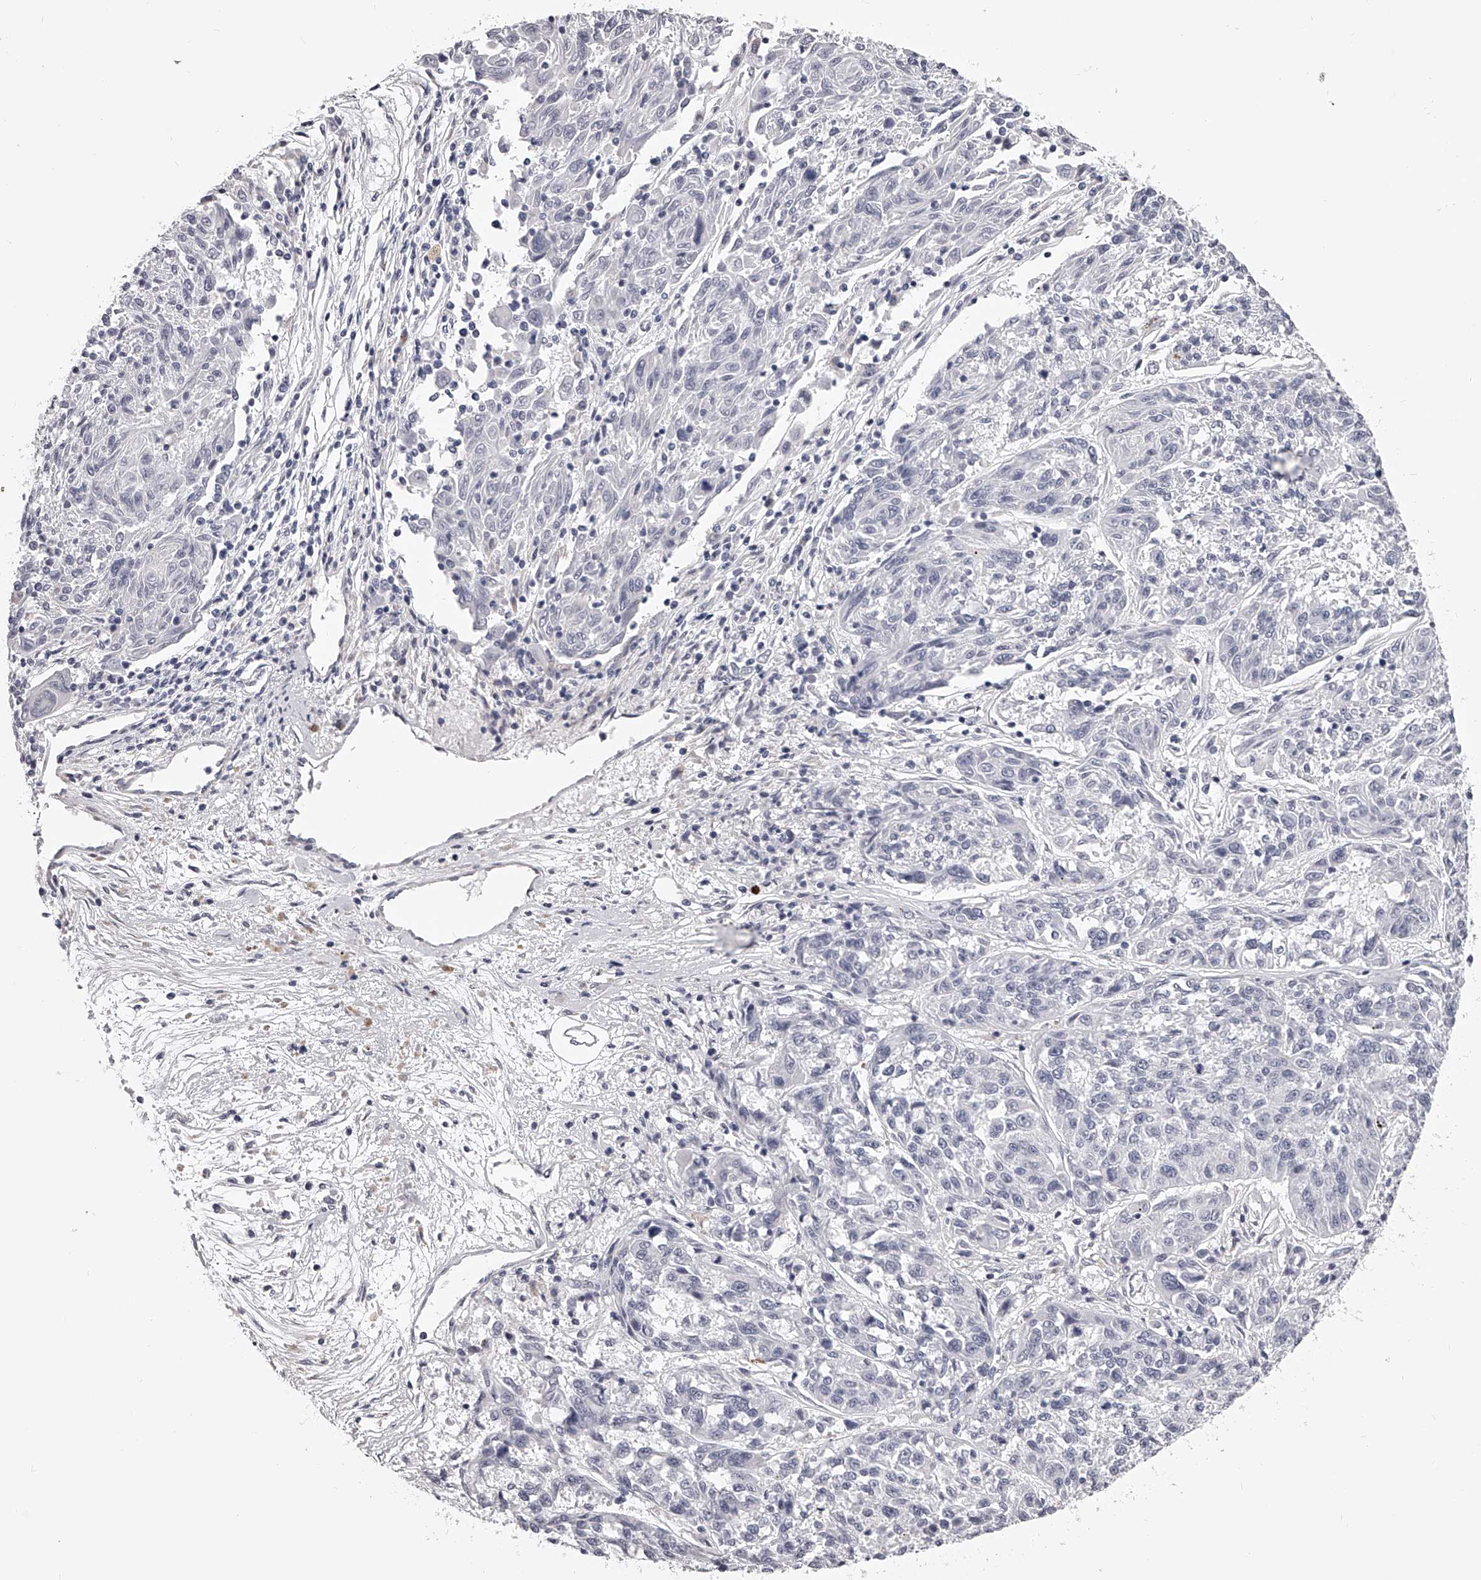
{"staining": {"intensity": "negative", "quantity": "none", "location": "none"}, "tissue": "melanoma", "cell_type": "Tumor cells", "image_type": "cancer", "snomed": [{"axis": "morphology", "description": "Malignant melanoma, NOS"}, {"axis": "topography", "description": "Skin"}], "caption": "Immunohistochemistry image of neoplastic tissue: human malignant melanoma stained with DAB shows no significant protein staining in tumor cells. The staining is performed using DAB brown chromogen with nuclei counter-stained in using hematoxylin.", "gene": "DMRT1", "patient": {"sex": "male", "age": 53}}